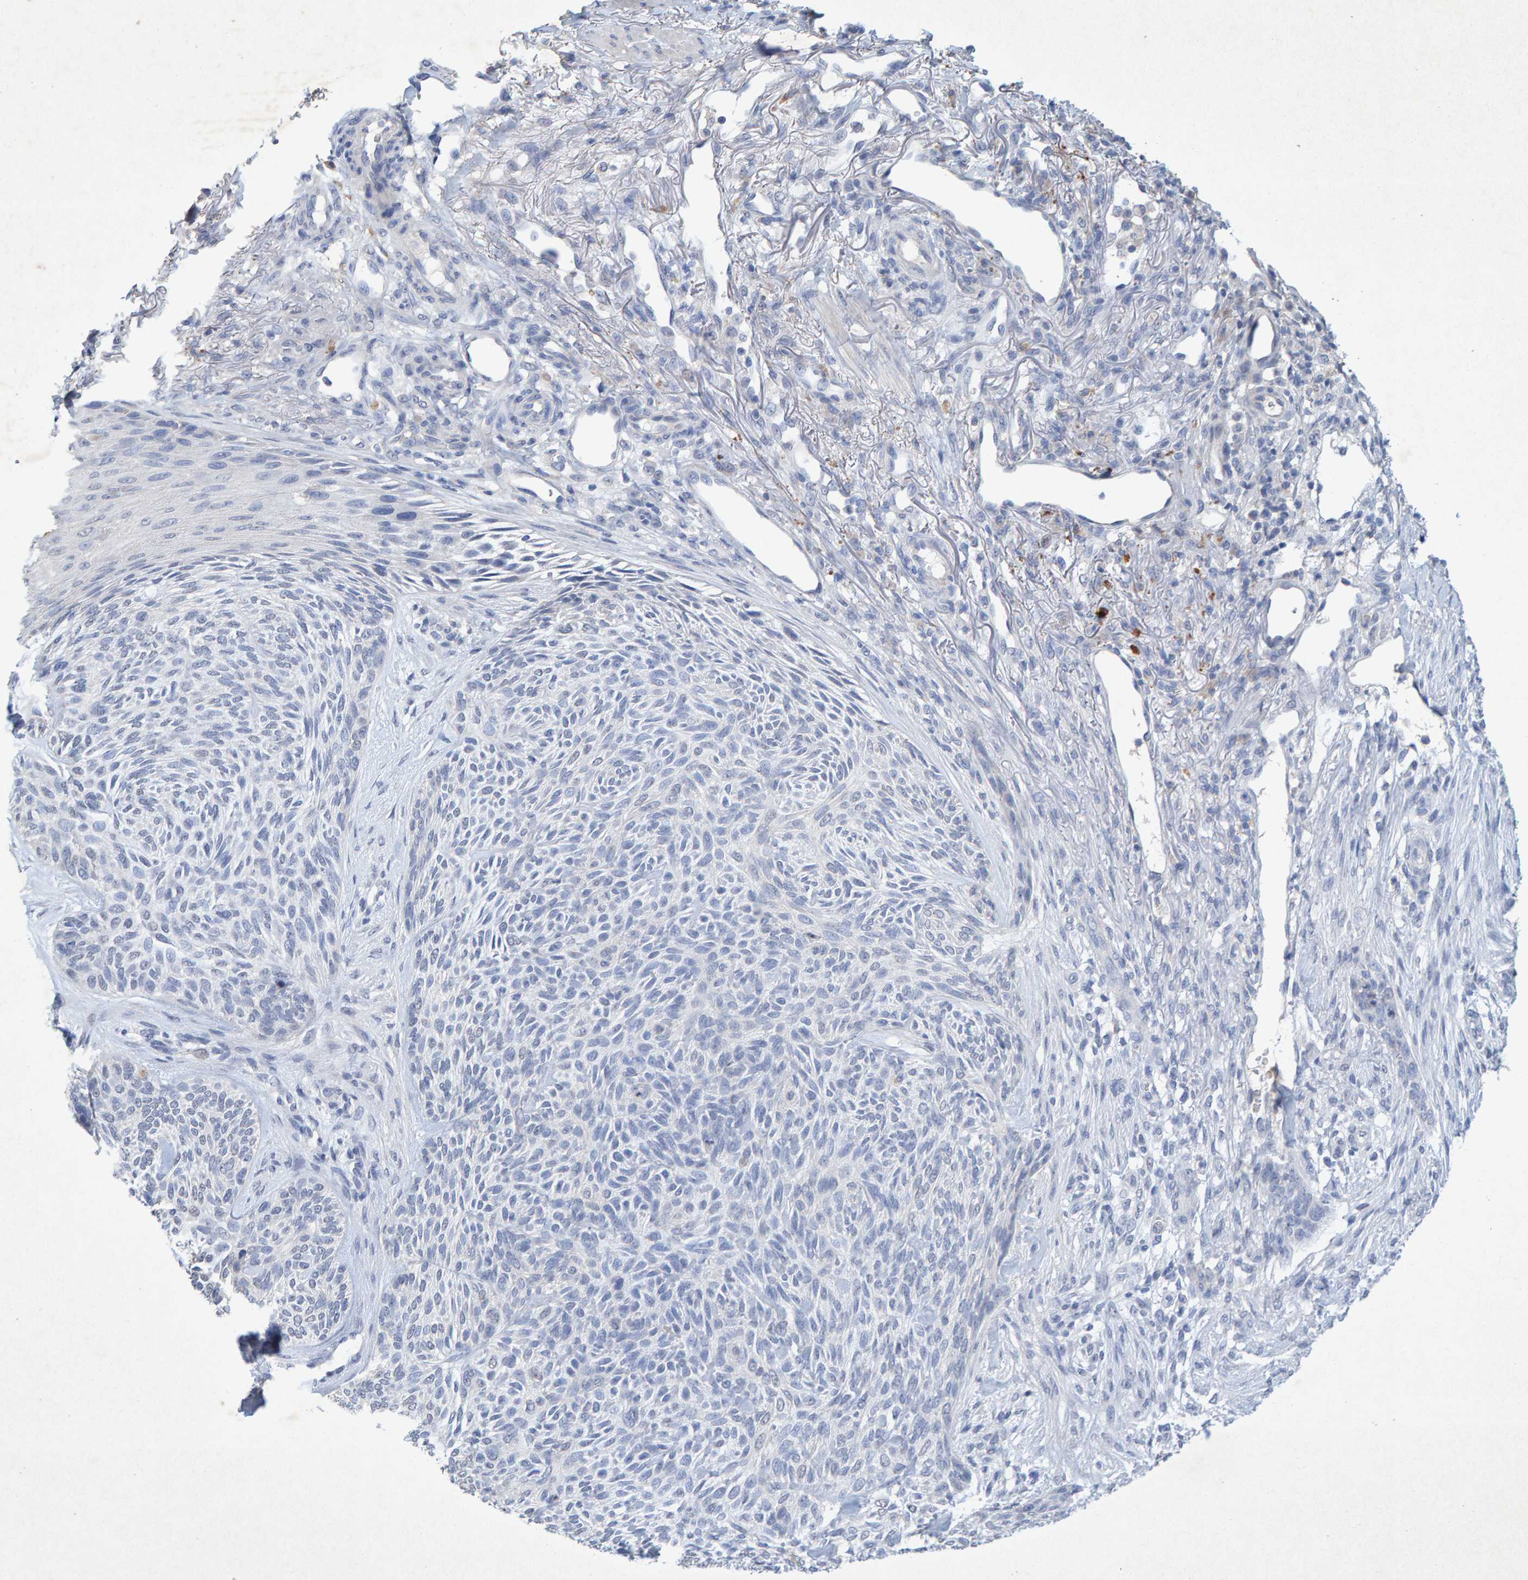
{"staining": {"intensity": "negative", "quantity": "none", "location": "none"}, "tissue": "skin cancer", "cell_type": "Tumor cells", "image_type": "cancer", "snomed": [{"axis": "morphology", "description": "Basal cell carcinoma"}, {"axis": "topography", "description": "Skin"}], "caption": "IHC photomicrograph of neoplastic tissue: human skin cancer (basal cell carcinoma) stained with DAB (3,3'-diaminobenzidine) displays no significant protein expression in tumor cells.", "gene": "CTH", "patient": {"sex": "male", "age": 55}}